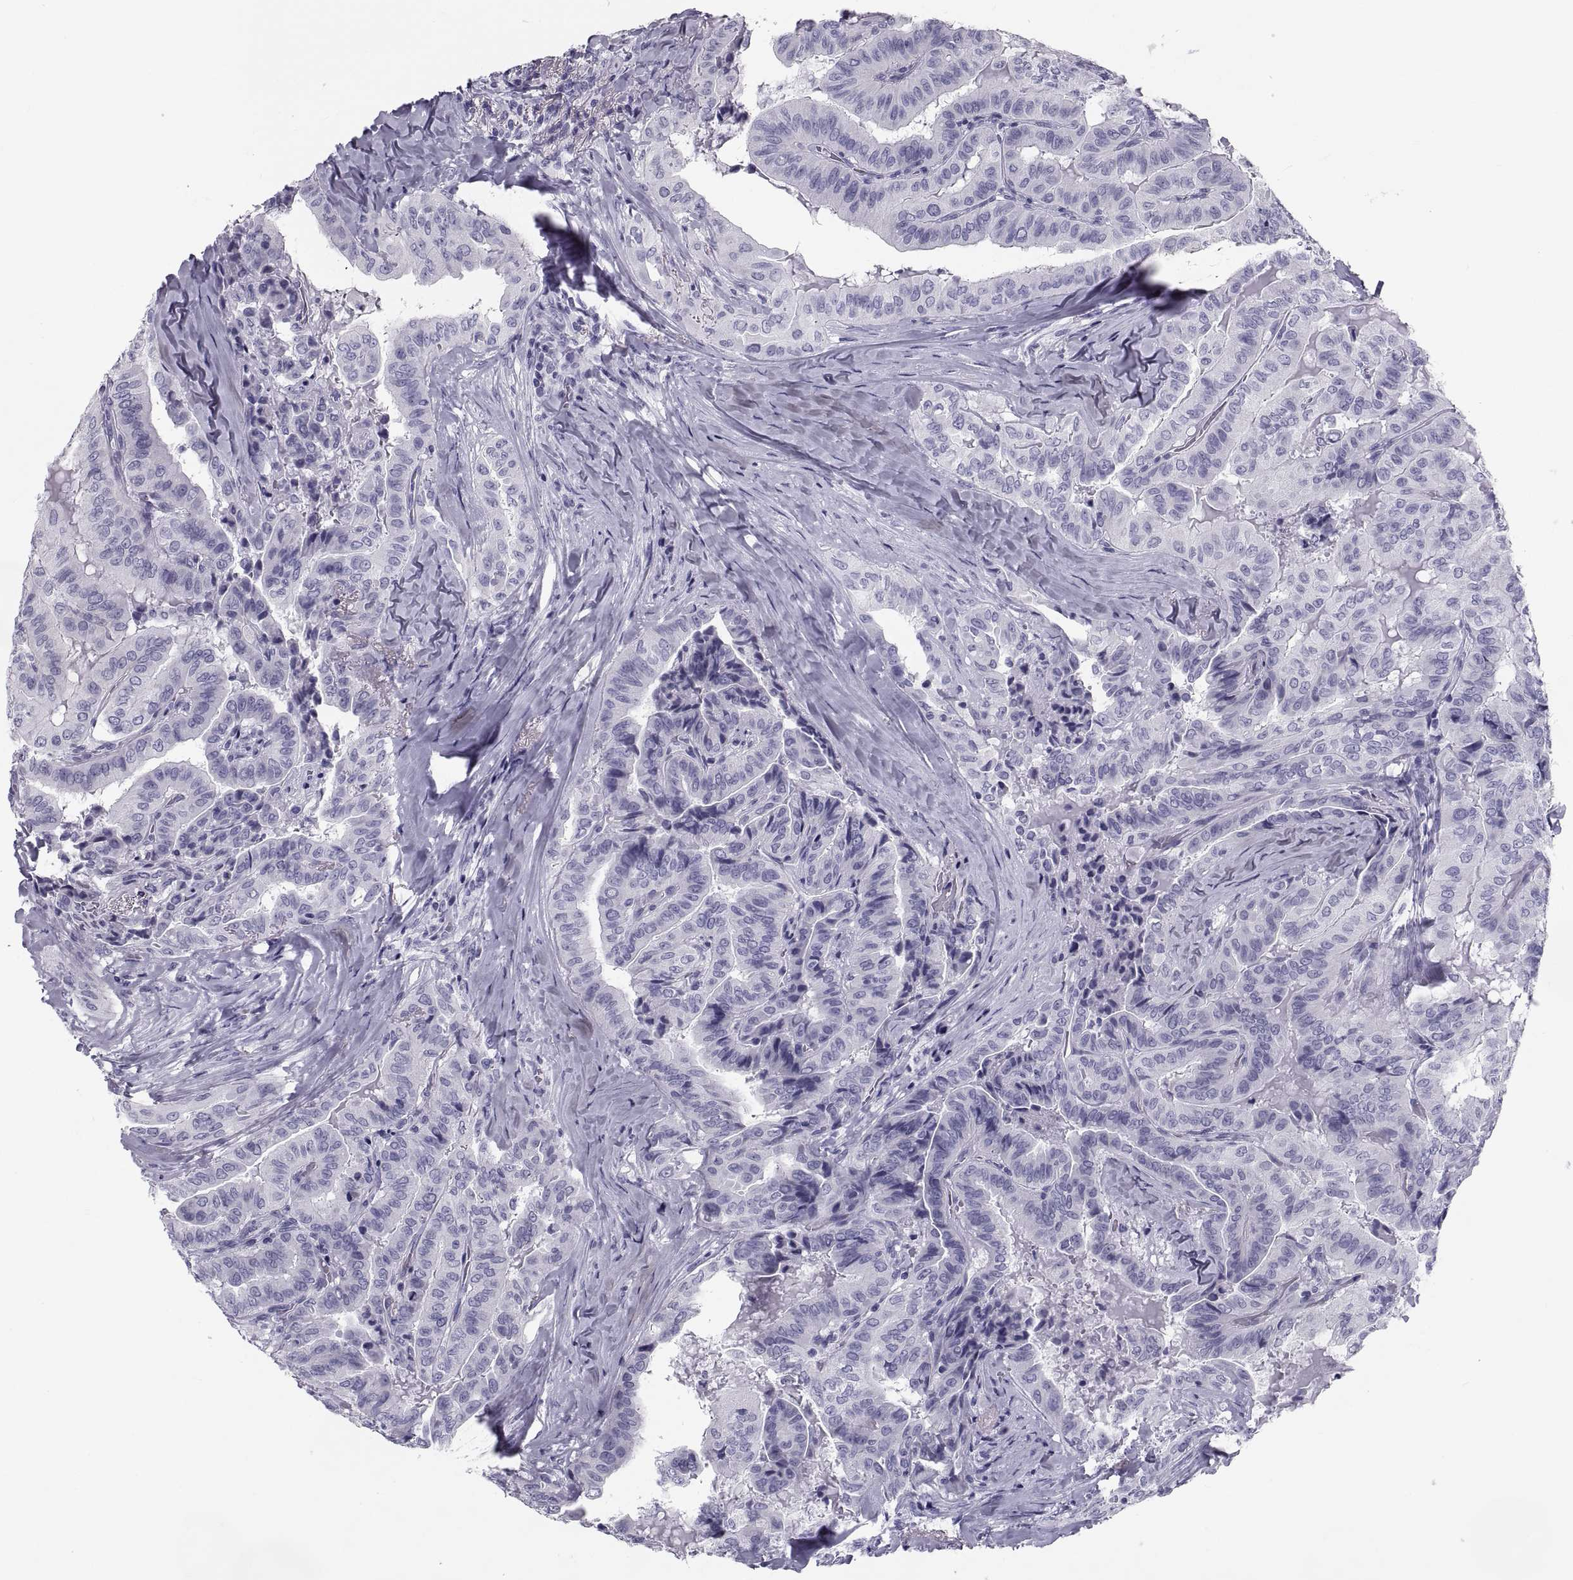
{"staining": {"intensity": "negative", "quantity": "none", "location": "none"}, "tissue": "thyroid cancer", "cell_type": "Tumor cells", "image_type": "cancer", "snomed": [{"axis": "morphology", "description": "Papillary adenocarcinoma, NOS"}, {"axis": "topography", "description": "Thyroid gland"}], "caption": "Micrograph shows no significant protein positivity in tumor cells of thyroid cancer. (Immunohistochemistry, brightfield microscopy, high magnification).", "gene": "CRISP1", "patient": {"sex": "female", "age": 68}}